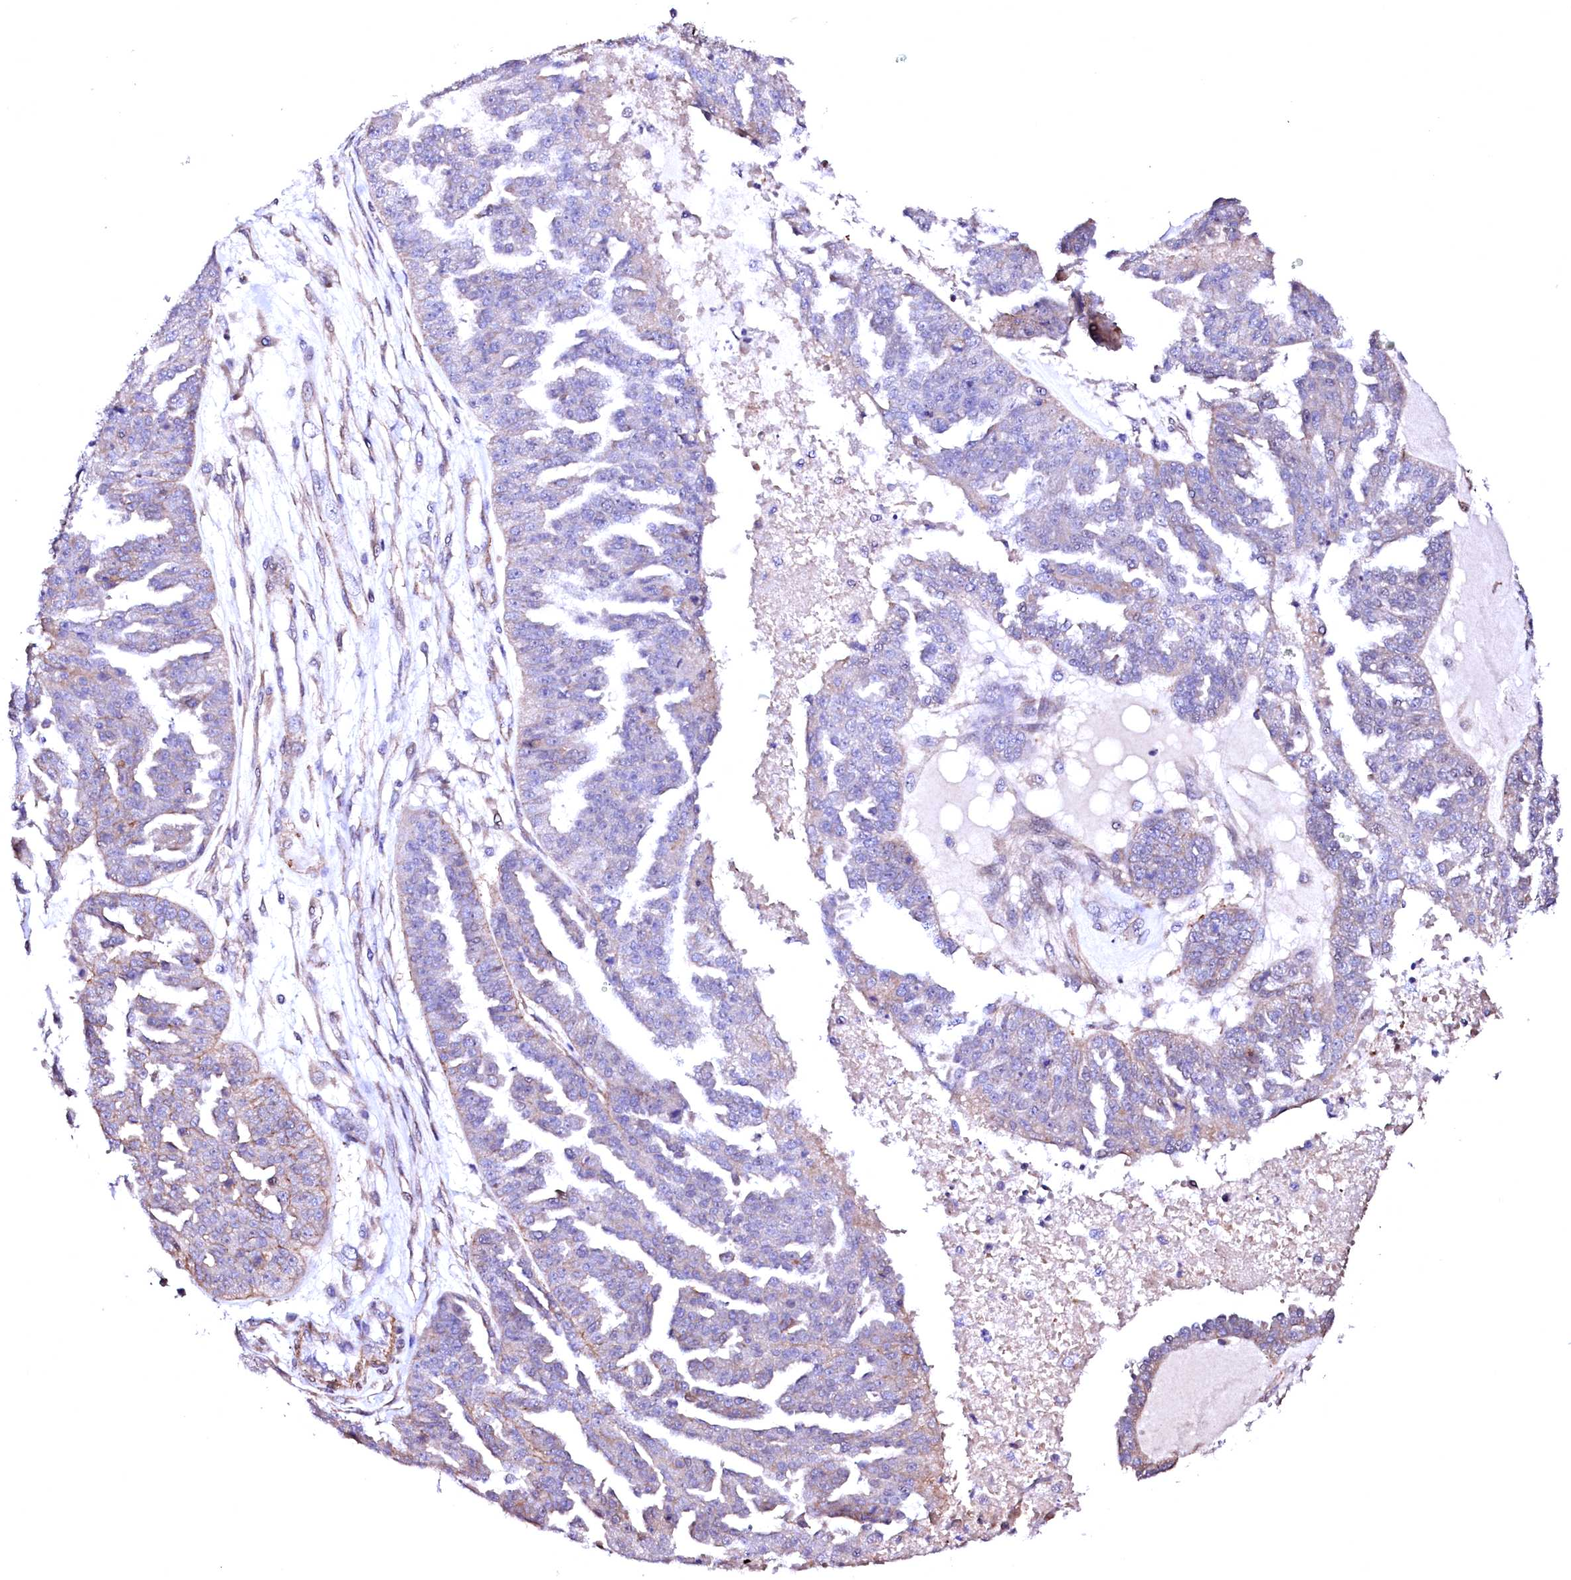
{"staining": {"intensity": "weak", "quantity": "<25%", "location": "cytoplasmic/membranous"}, "tissue": "ovarian cancer", "cell_type": "Tumor cells", "image_type": "cancer", "snomed": [{"axis": "morphology", "description": "Cystadenocarcinoma, serous, NOS"}, {"axis": "topography", "description": "Ovary"}], "caption": "Immunohistochemistry (IHC) image of ovarian serous cystadenocarcinoma stained for a protein (brown), which demonstrates no staining in tumor cells.", "gene": "GPR176", "patient": {"sex": "female", "age": 58}}